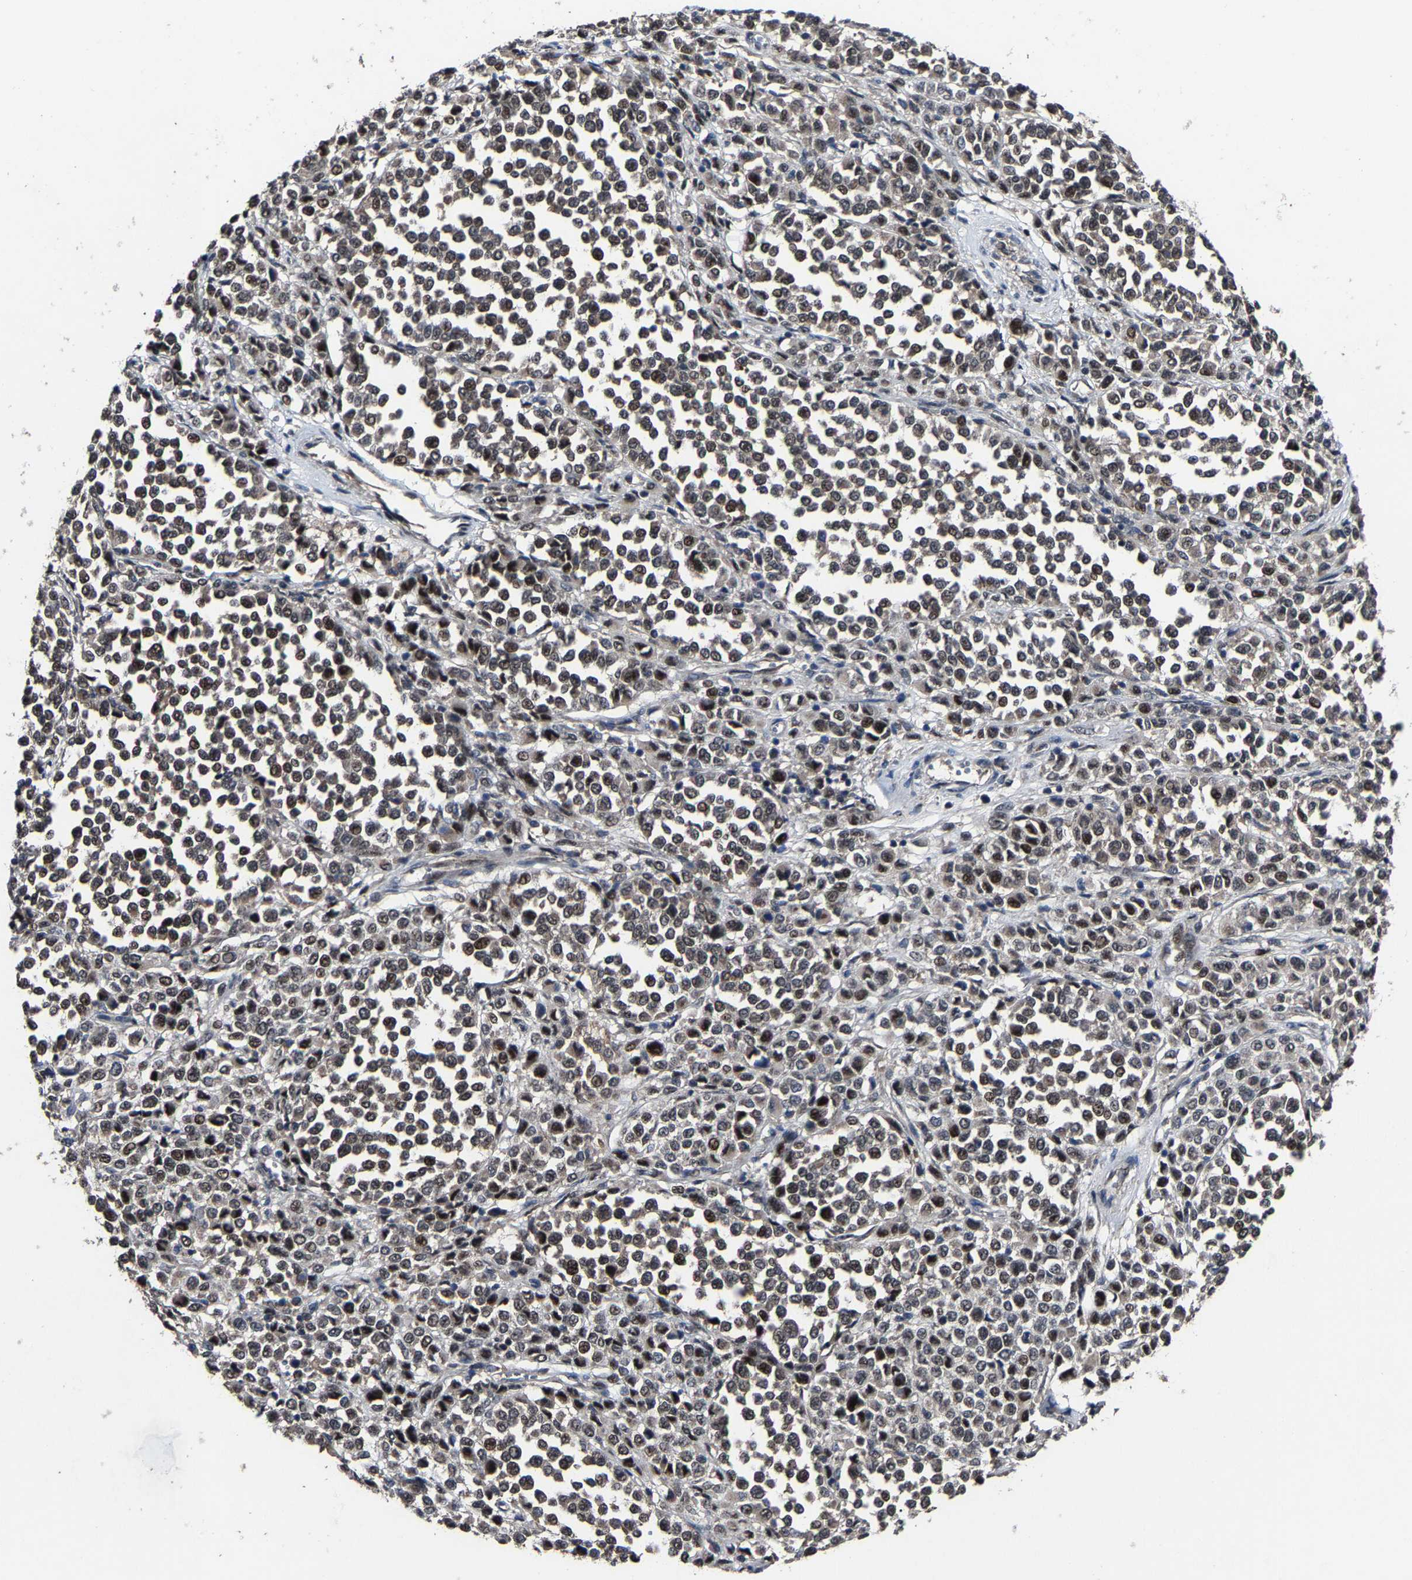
{"staining": {"intensity": "weak", "quantity": ">75%", "location": "nuclear"}, "tissue": "melanoma", "cell_type": "Tumor cells", "image_type": "cancer", "snomed": [{"axis": "morphology", "description": "Malignant melanoma, Metastatic site"}, {"axis": "topography", "description": "Pancreas"}], "caption": "Immunohistochemical staining of human malignant melanoma (metastatic site) displays low levels of weak nuclear positivity in approximately >75% of tumor cells. The protein is stained brown, and the nuclei are stained in blue (DAB IHC with brightfield microscopy, high magnification).", "gene": "LSM8", "patient": {"sex": "female", "age": 30}}